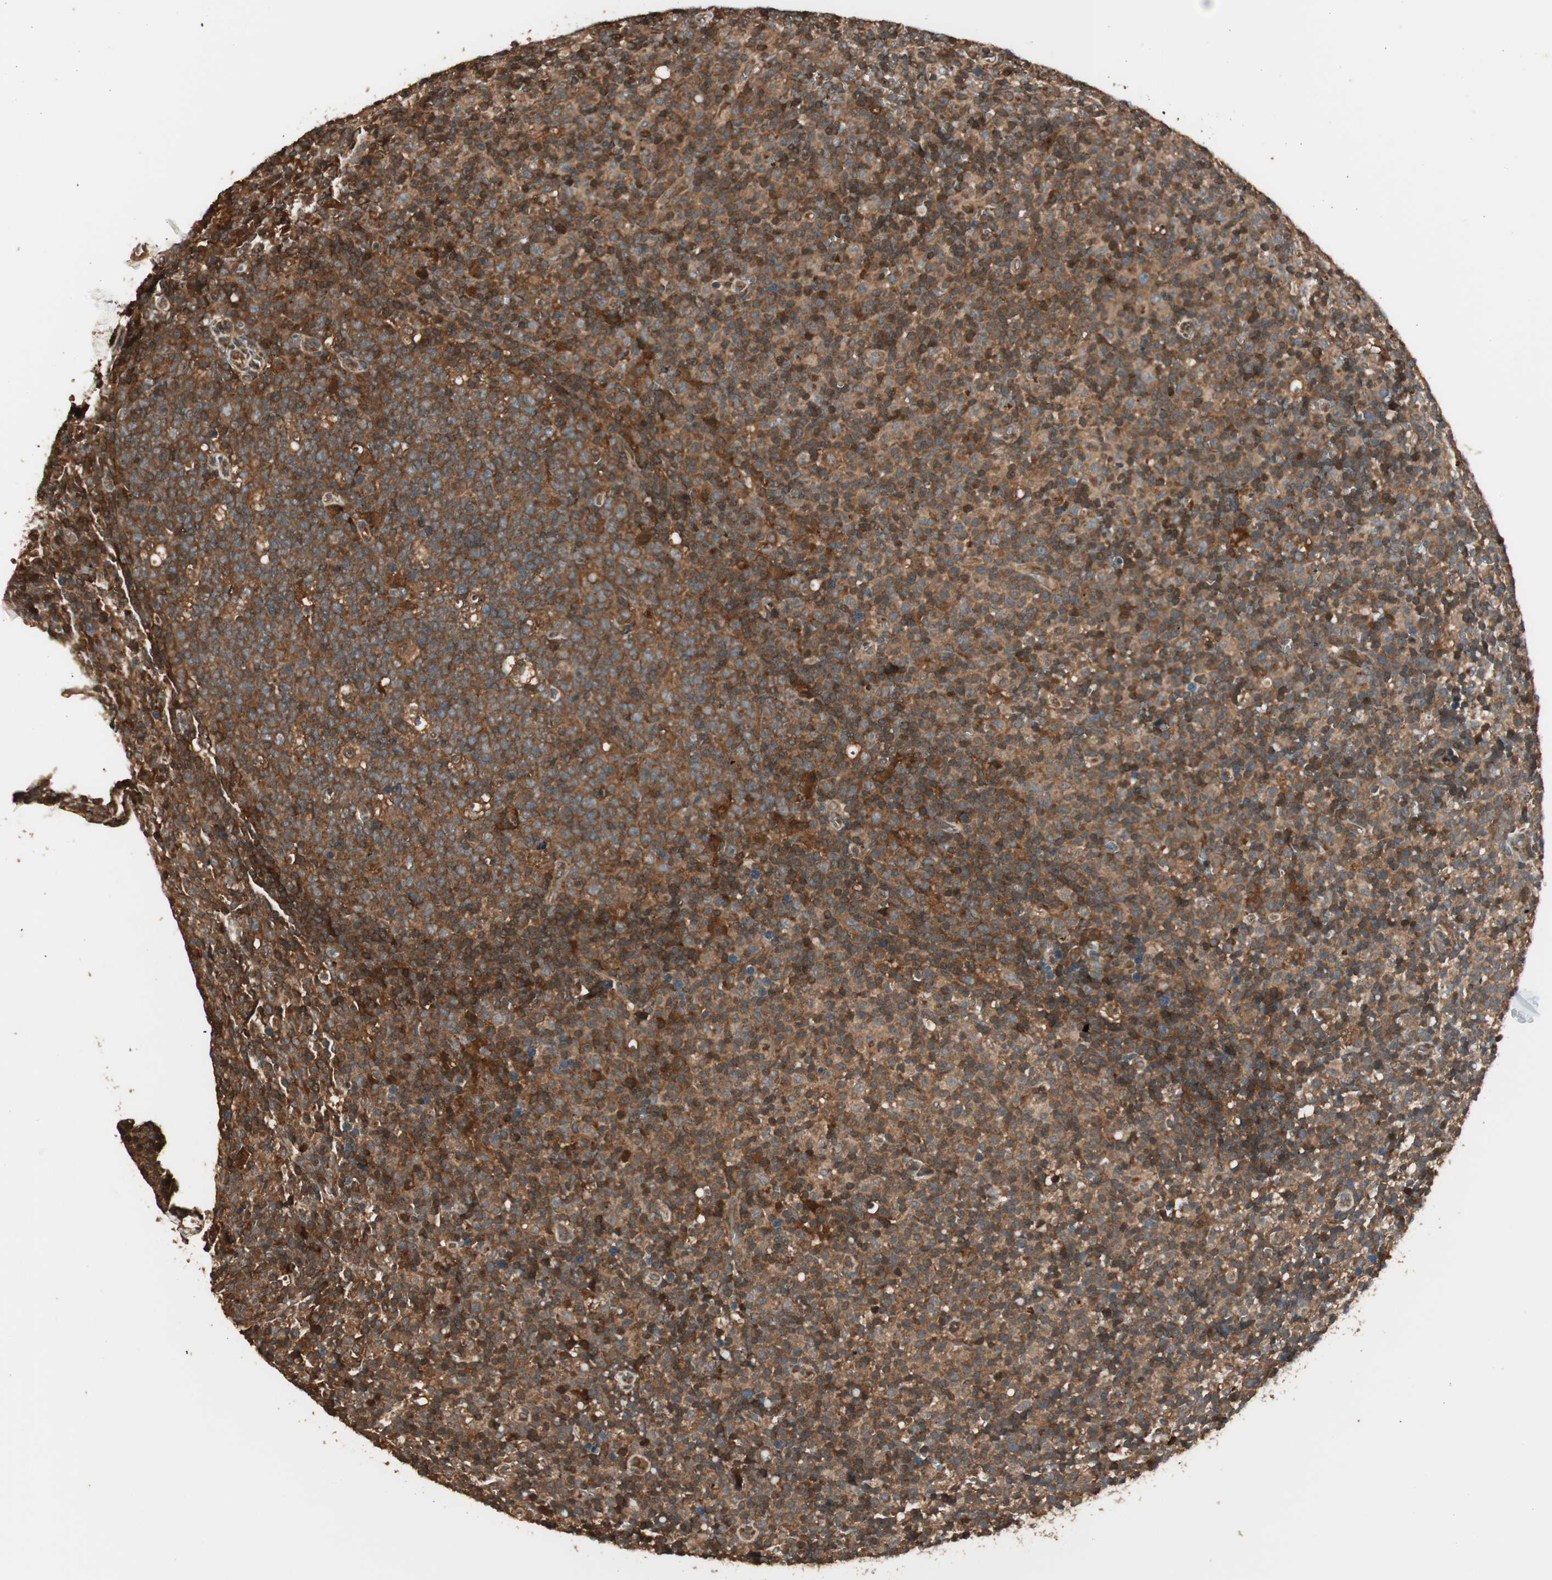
{"staining": {"intensity": "strong", "quantity": ">75%", "location": "cytoplasmic/membranous"}, "tissue": "lymph node", "cell_type": "Germinal center cells", "image_type": "normal", "snomed": [{"axis": "morphology", "description": "Normal tissue, NOS"}, {"axis": "morphology", "description": "Inflammation, NOS"}, {"axis": "topography", "description": "Lymph node"}], "caption": "The histopathology image demonstrates a brown stain indicating the presence of a protein in the cytoplasmic/membranous of germinal center cells in lymph node. The protein is shown in brown color, while the nuclei are stained blue.", "gene": "CNOT4", "patient": {"sex": "male", "age": 55}}